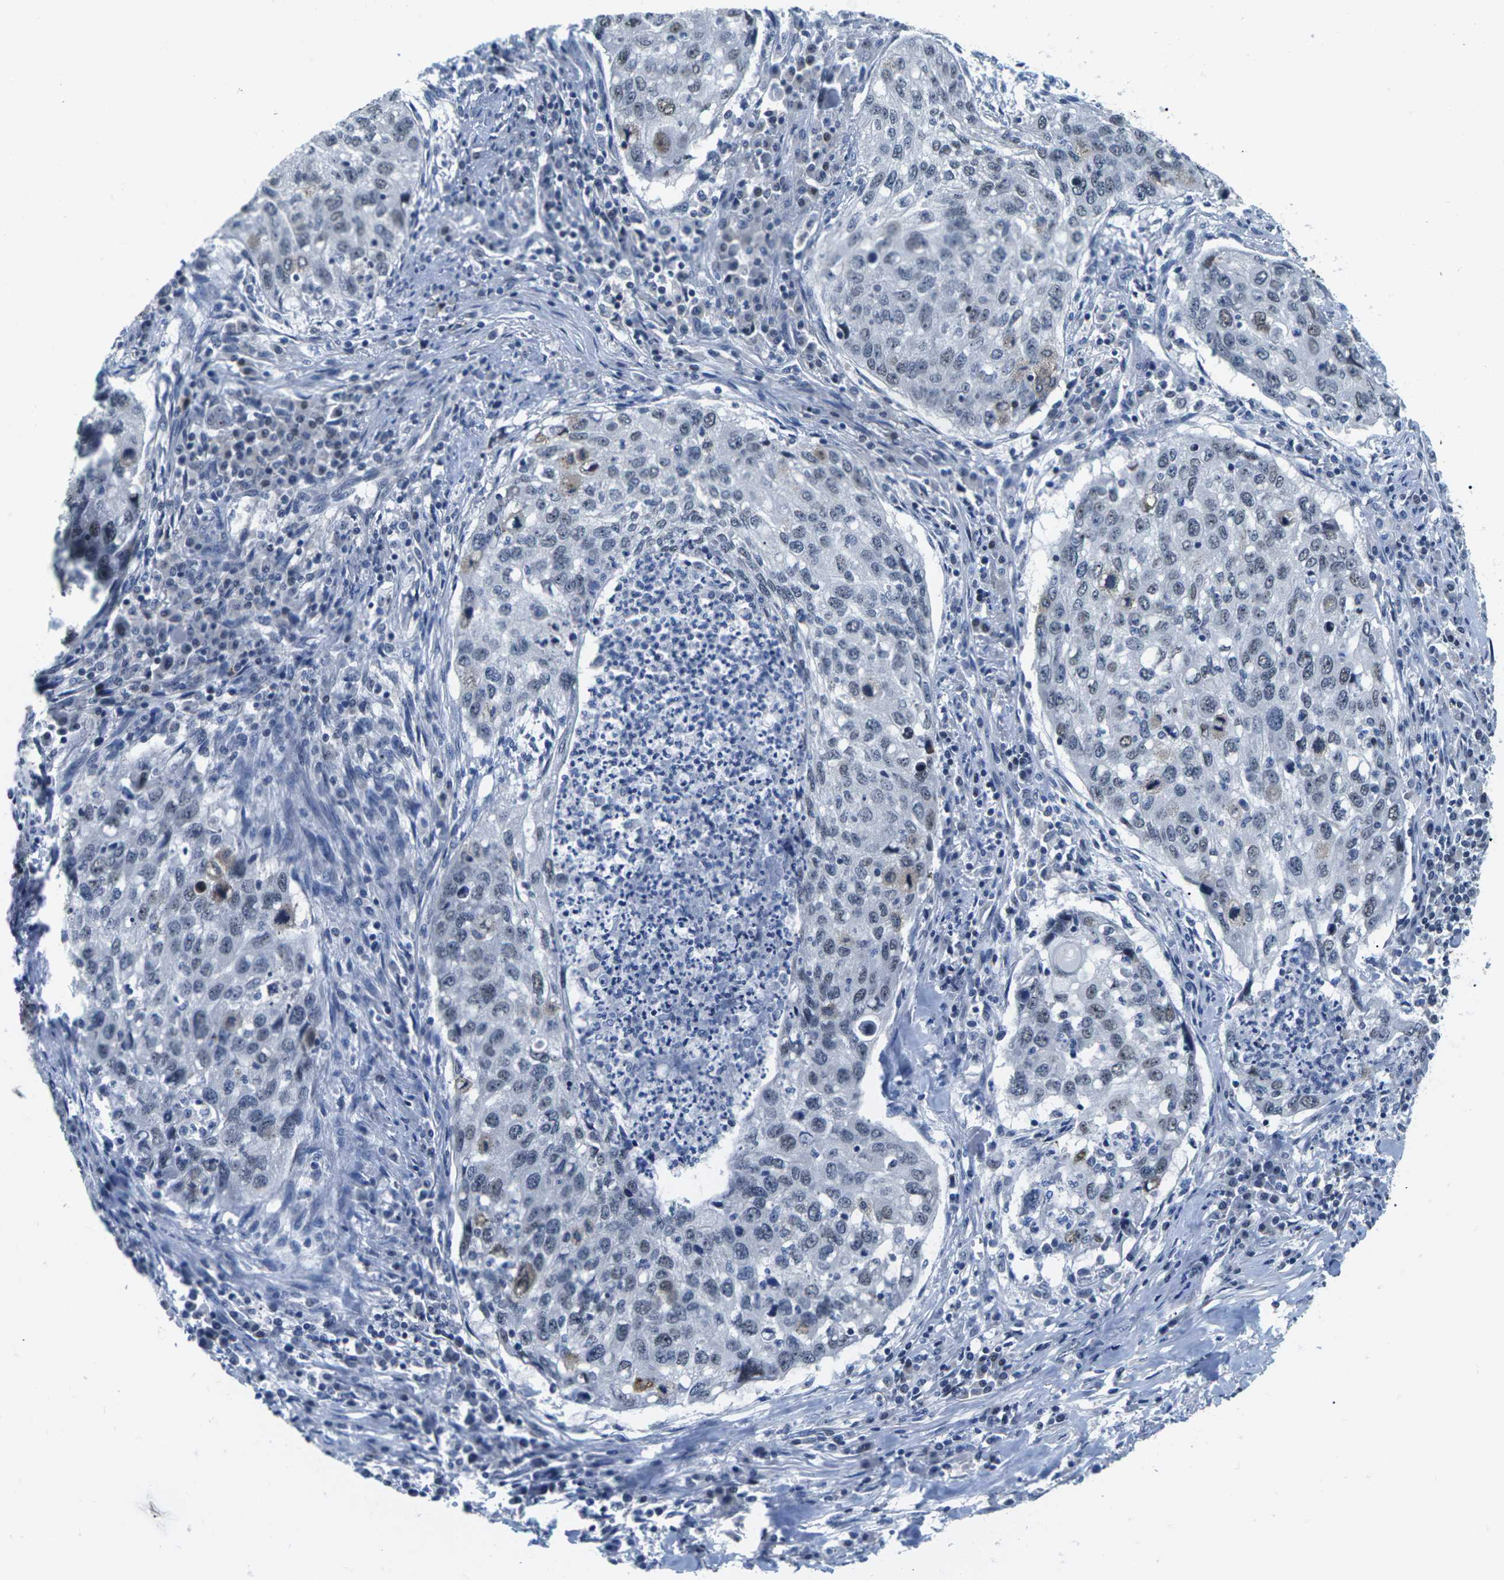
{"staining": {"intensity": "weak", "quantity": "<25%", "location": "nuclear"}, "tissue": "lung cancer", "cell_type": "Tumor cells", "image_type": "cancer", "snomed": [{"axis": "morphology", "description": "Squamous cell carcinoma, NOS"}, {"axis": "topography", "description": "Lung"}], "caption": "Immunohistochemistry photomicrograph of squamous cell carcinoma (lung) stained for a protein (brown), which demonstrates no positivity in tumor cells.", "gene": "NSRP1", "patient": {"sex": "female", "age": 63}}